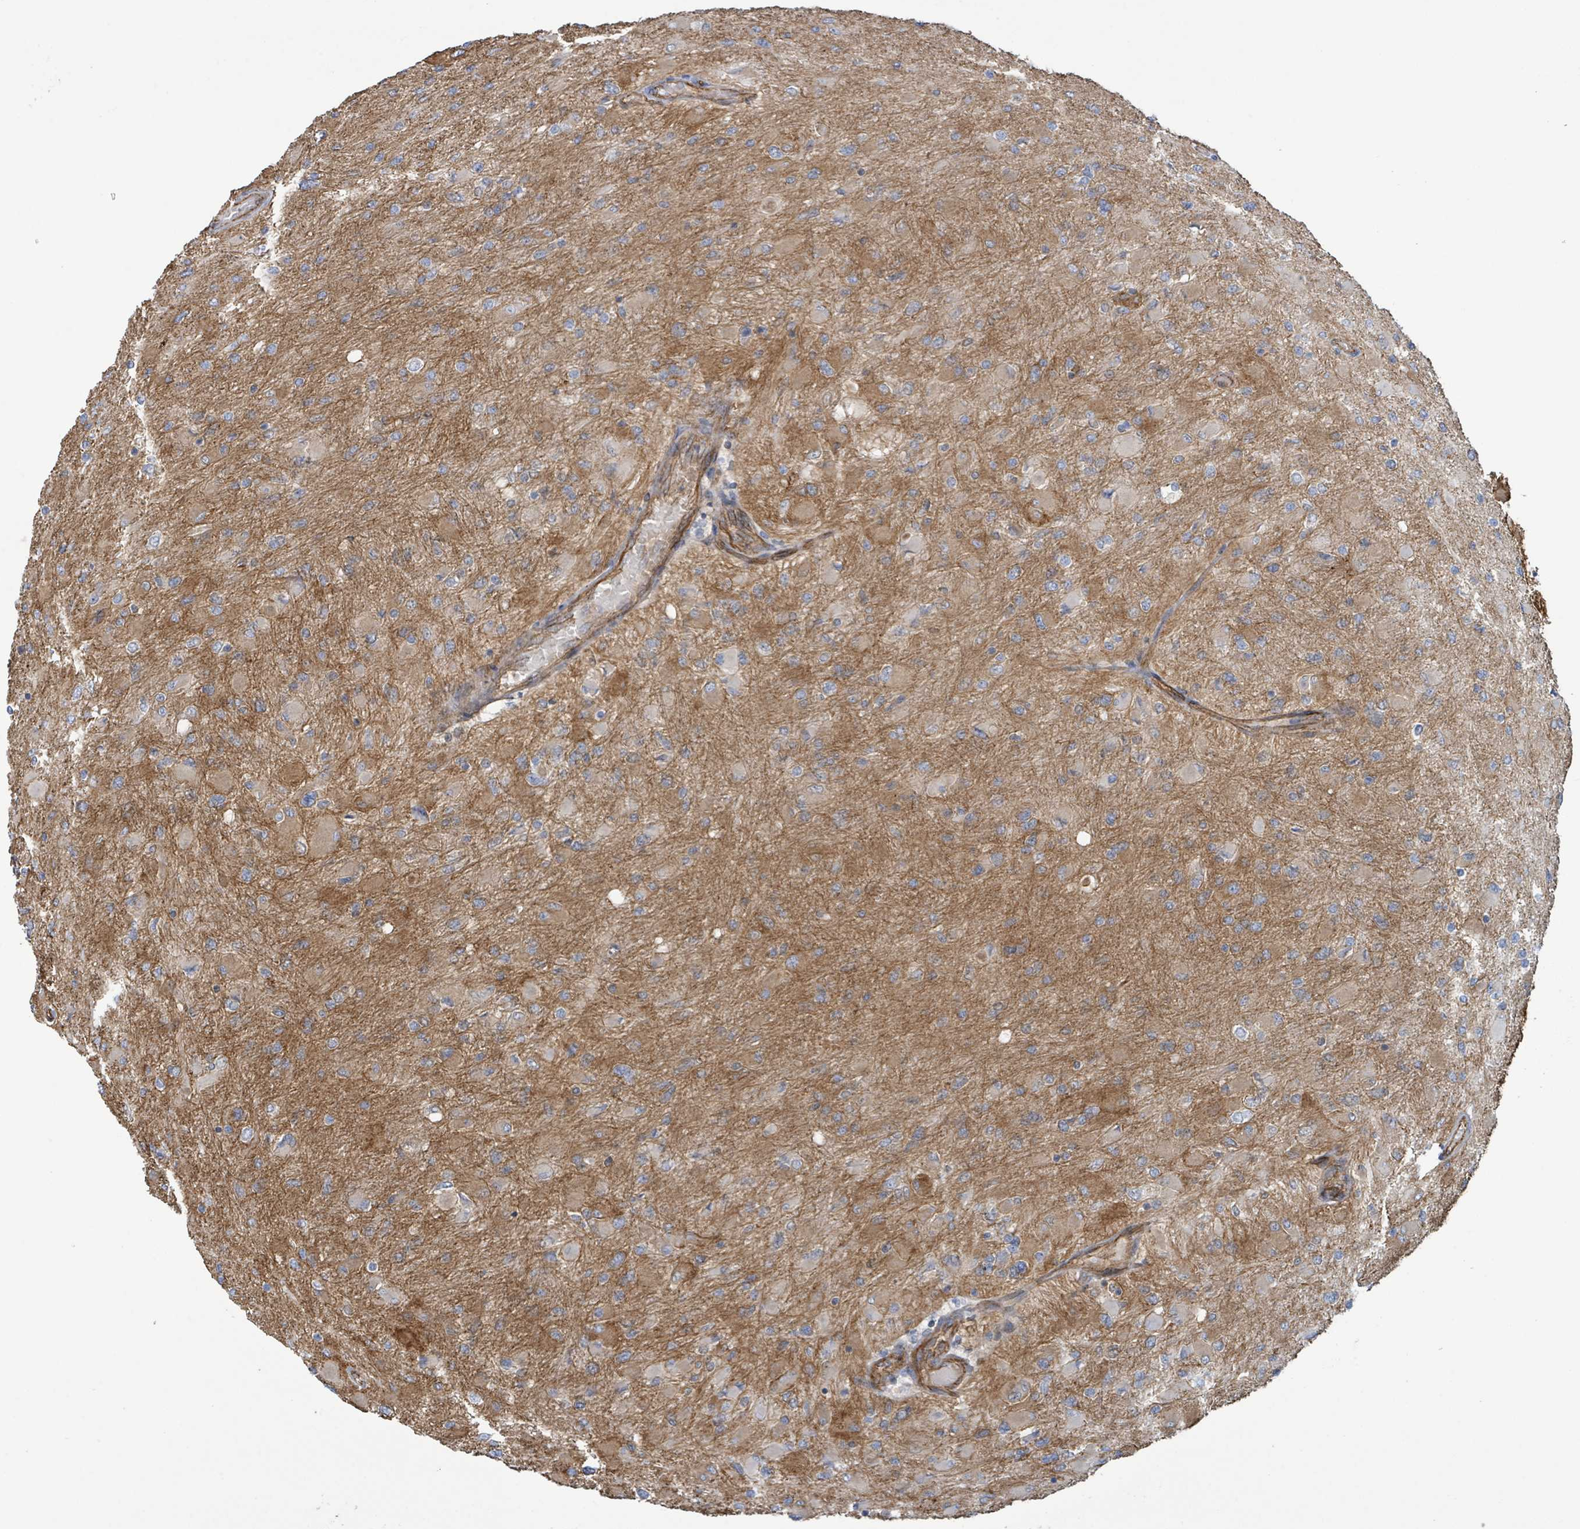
{"staining": {"intensity": "weak", "quantity": "<25%", "location": "cytoplasmic/membranous"}, "tissue": "glioma", "cell_type": "Tumor cells", "image_type": "cancer", "snomed": [{"axis": "morphology", "description": "Glioma, malignant, High grade"}, {"axis": "topography", "description": "Cerebral cortex"}], "caption": "The histopathology image exhibits no staining of tumor cells in glioma.", "gene": "LDOC1", "patient": {"sex": "female", "age": 36}}